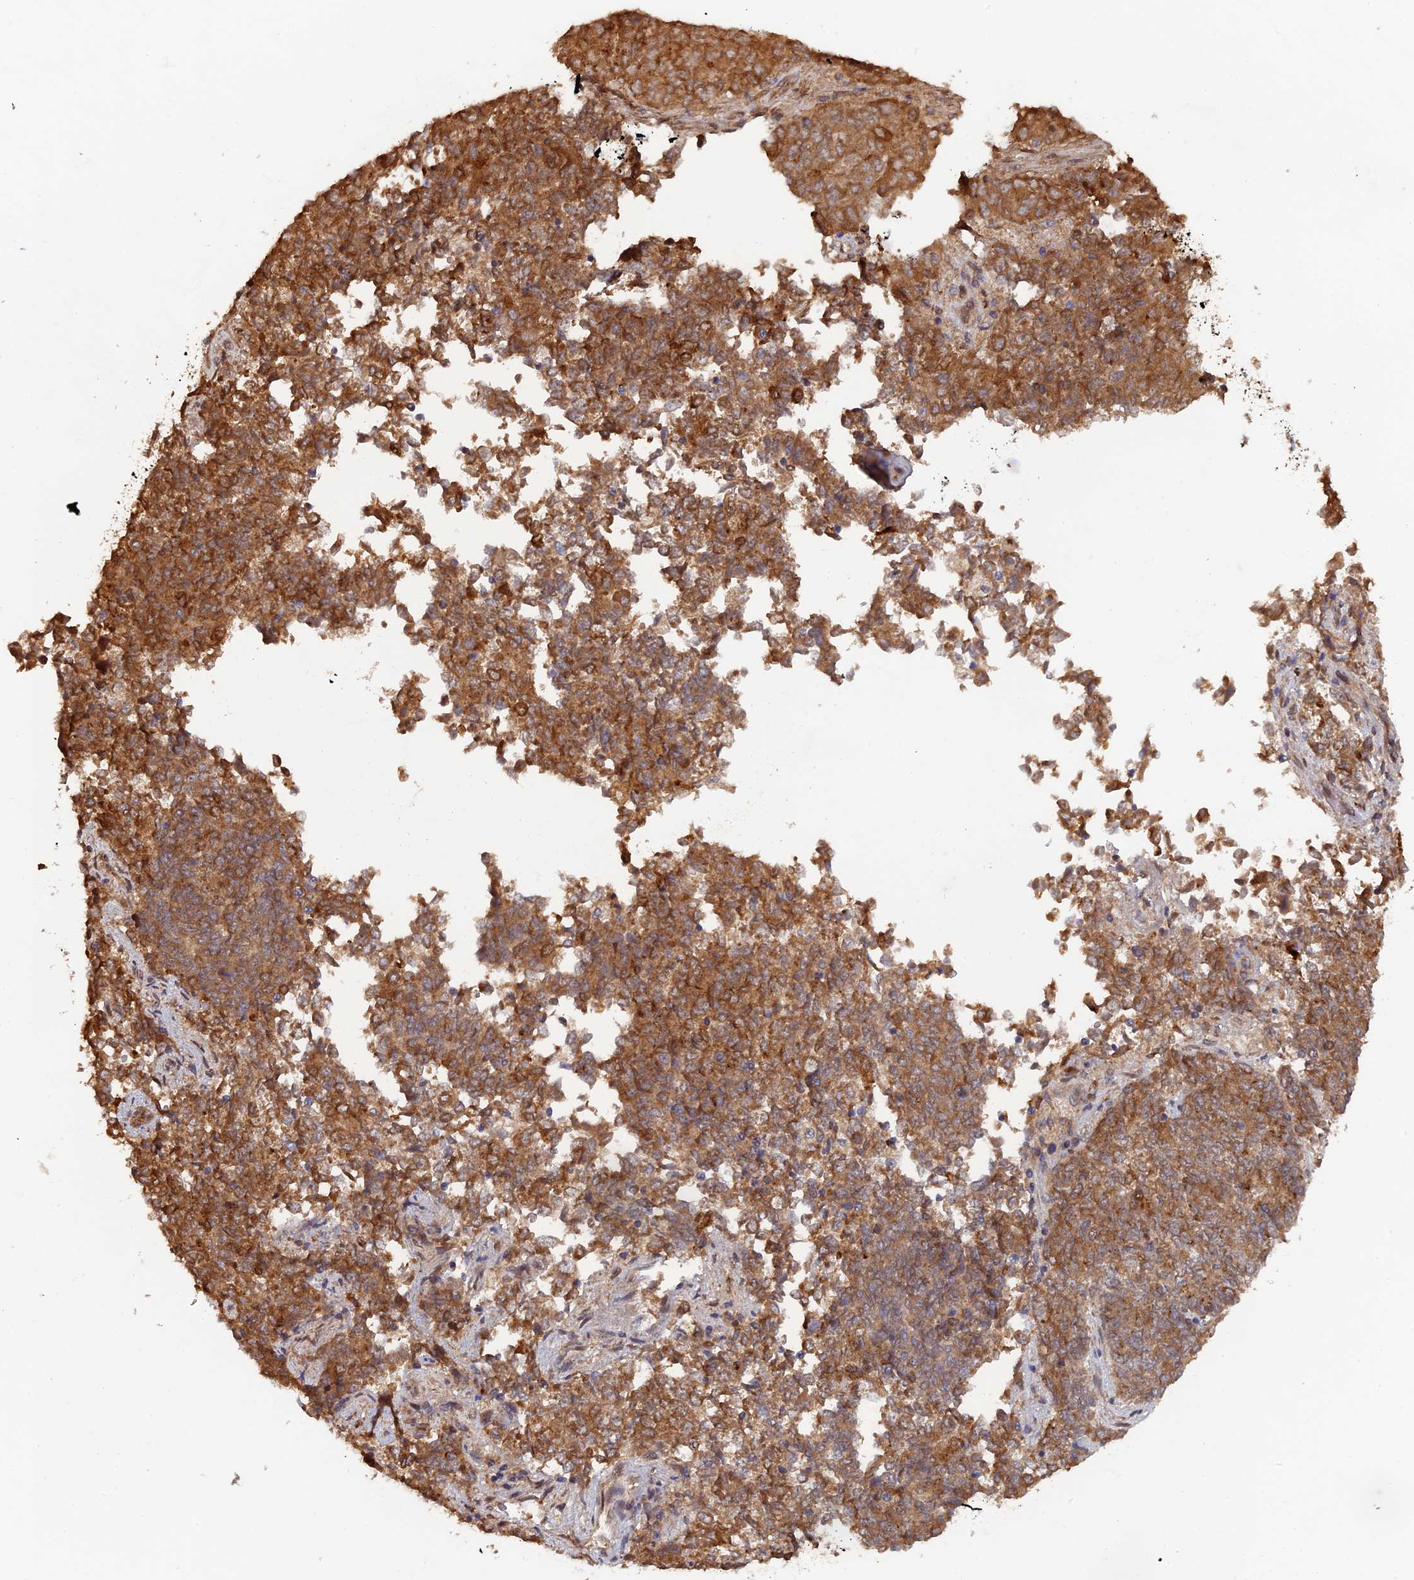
{"staining": {"intensity": "moderate", "quantity": ">75%", "location": "cytoplasmic/membranous"}, "tissue": "endometrial cancer", "cell_type": "Tumor cells", "image_type": "cancer", "snomed": [{"axis": "morphology", "description": "Adenocarcinoma, NOS"}, {"axis": "topography", "description": "Endometrium"}], "caption": "IHC of human endometrial cancer demonstrates medium levels of moderate cytoplasmic/membranous positivity in about >75% of tumor cells.", "gene": "VPS37C", "patient": {"sex": "female", "age": 80}}